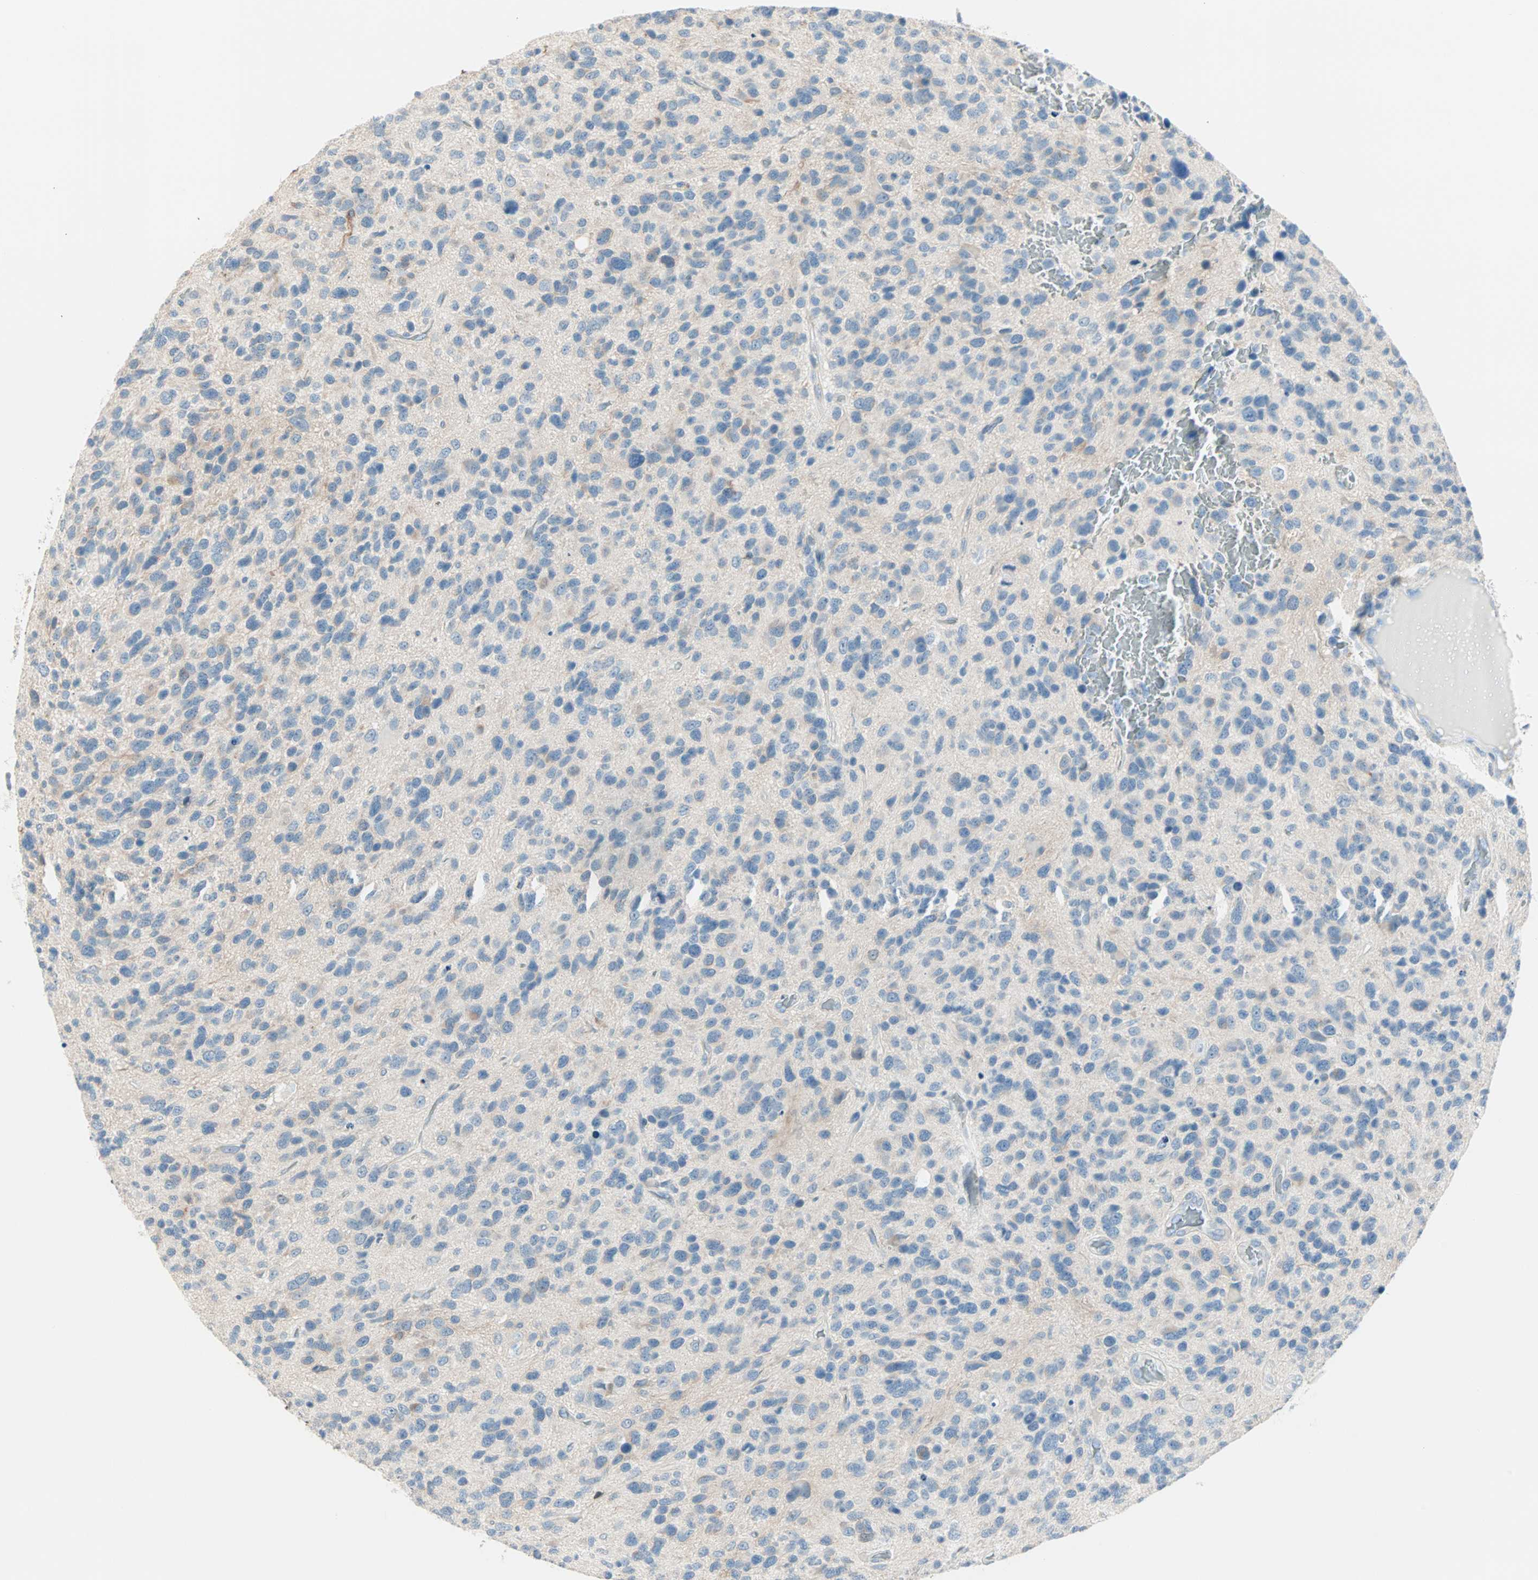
{"staining": {"intensity": "negative", "quantity": "none", "location": "none"}, "tissue": "glioma", "cell_type": "Tumor cells", "image_type": "cancer", "snomed": [{"axis": "morphology", "description": "Glioma, malignant, High grade"}, {"axis": "topography", "description": "Brain"}], "caption": "An IHC micrograph of glioma is shown. There is no staining in tumor cells of glioma.", "gene": "SULT1C2", "patient": {"sex": "female", "age": 58}}